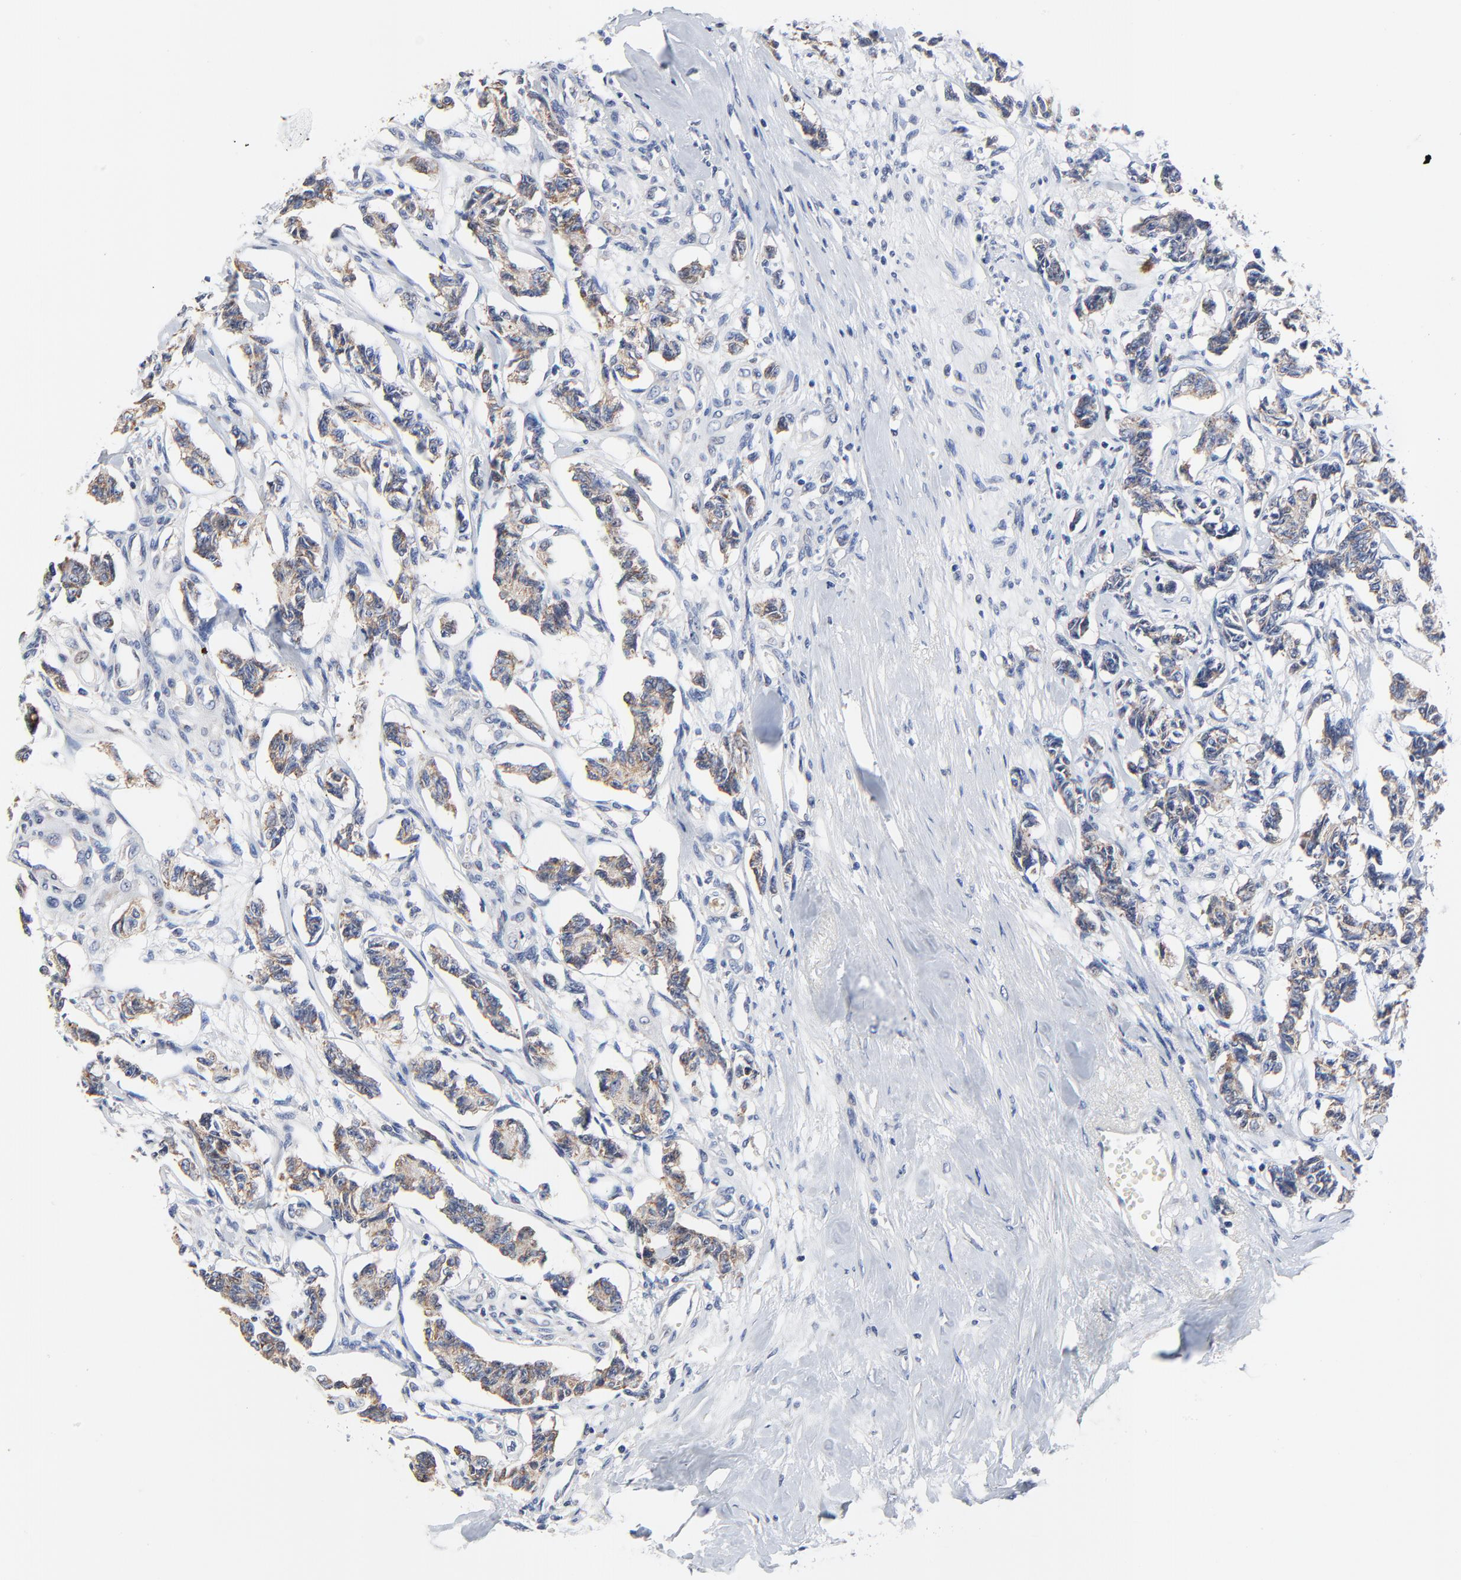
{"staining": {"intensity": "moderate", "quantity": ">75%", "location": "cytoplasmic/membranous"}, "tissue": "renal cancer", "cell_type": "Tumor cells", "image_type": "cancer", "snomed": [{"axis": "morphology", "description": "Carcinoid, malignant, NOS"}, {"axis": "topography", "description": "Kidney"}], "caption": "Protein expression analysis of renal cancer demonstrates moderate cytoplasmic/membranous expression in approximately >75% of tumor cells.", "gene": "VAV2", "patient": {"sex": "female", "age": 41}}